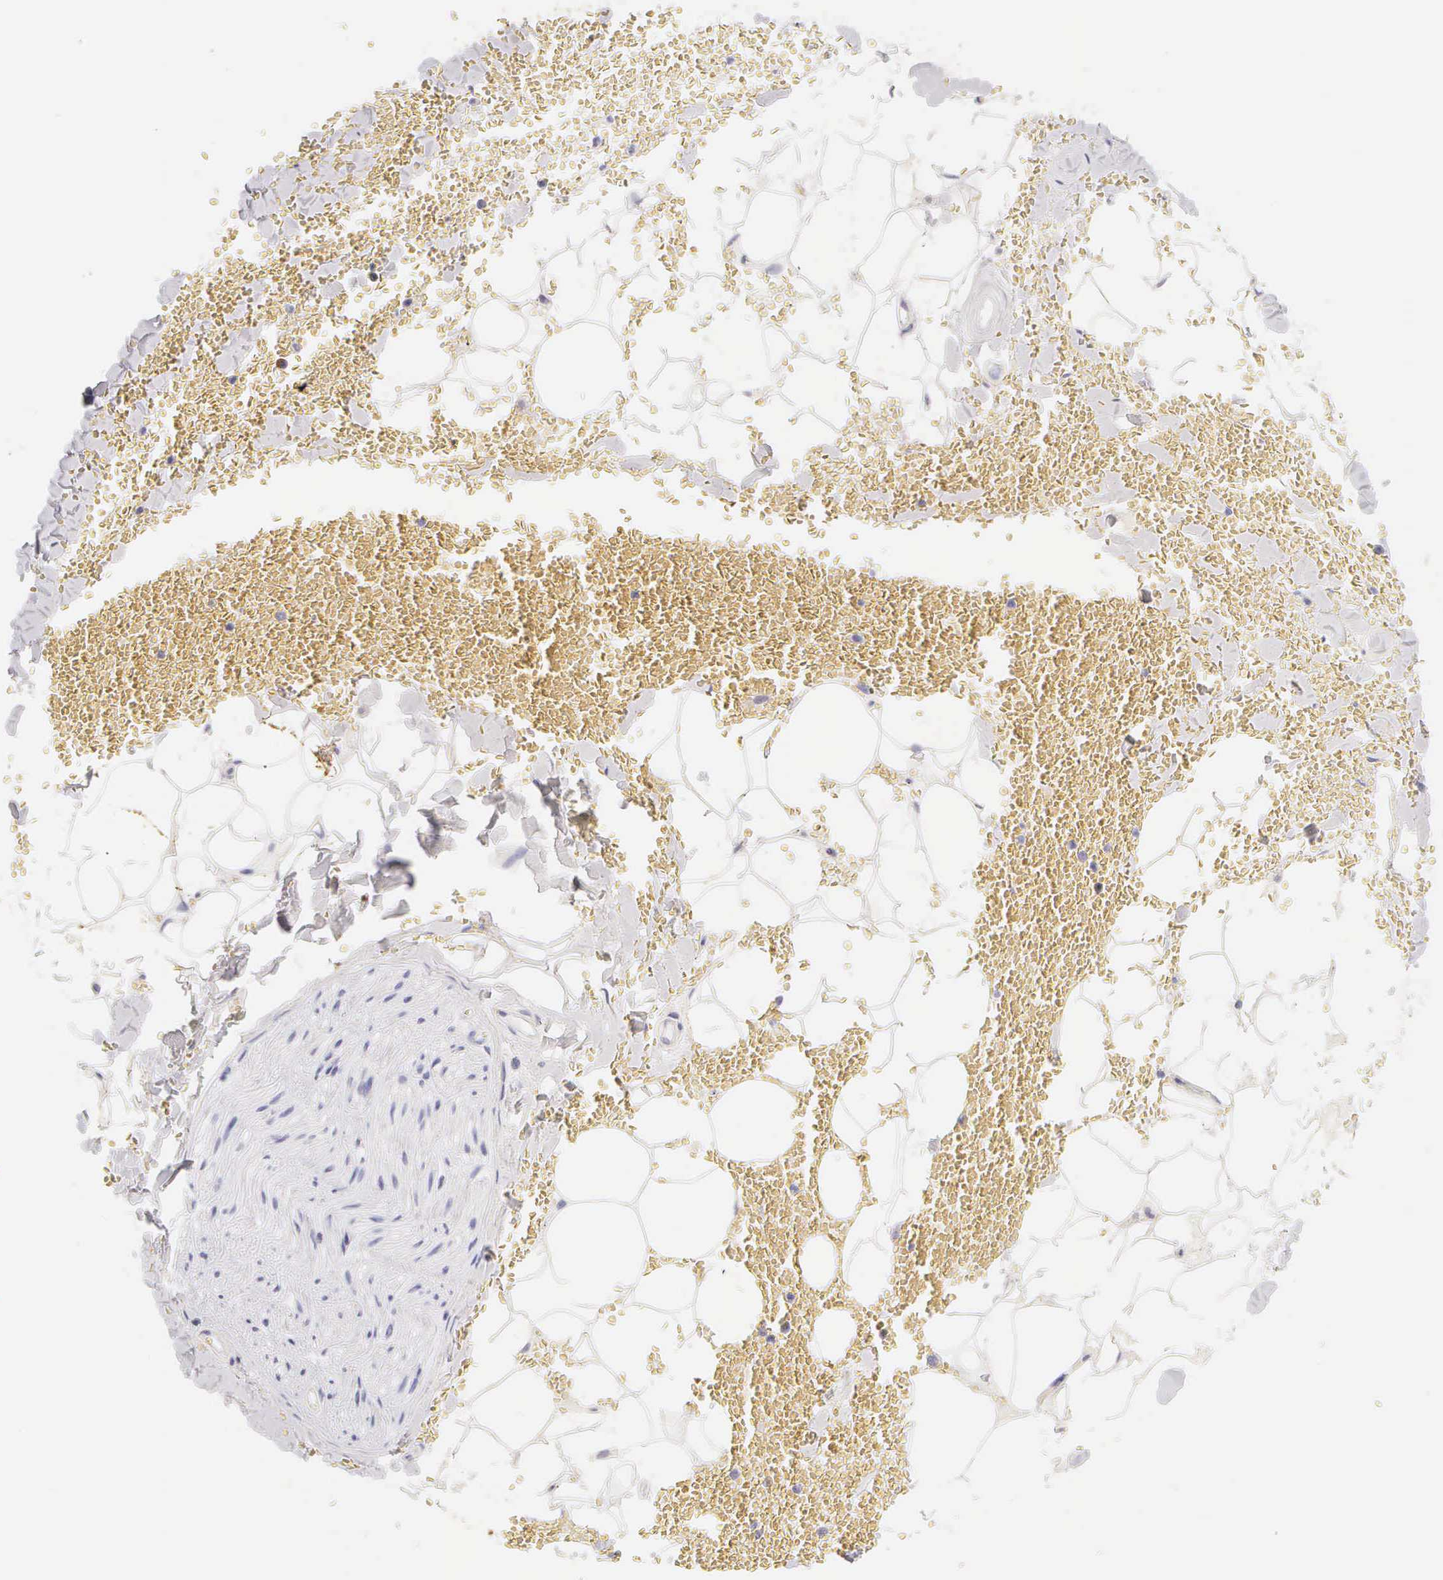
{"staining": {"intensity": "negative", "quantity": "none", "location": "none"}, "tissue": "adipose tissue", "cell_type": "Adipocytes", "image_type": "normal", "snomed": [{"axis": "morphology", "description": "Normal tissue, NOS"}, {"axis": "morphology", "description": "Inflammation, NOS"}, {"axis": "topography", "description": "Lymph node"}, {"axis": "topography", "description": "Peripheral nerve tissue"}], "caption": "A micrograph of adipose tissue stained for a protein shows no brown staining in adipocytes.", "gene": "KRT17", "patient": {"sex": "male", "age": 52}}